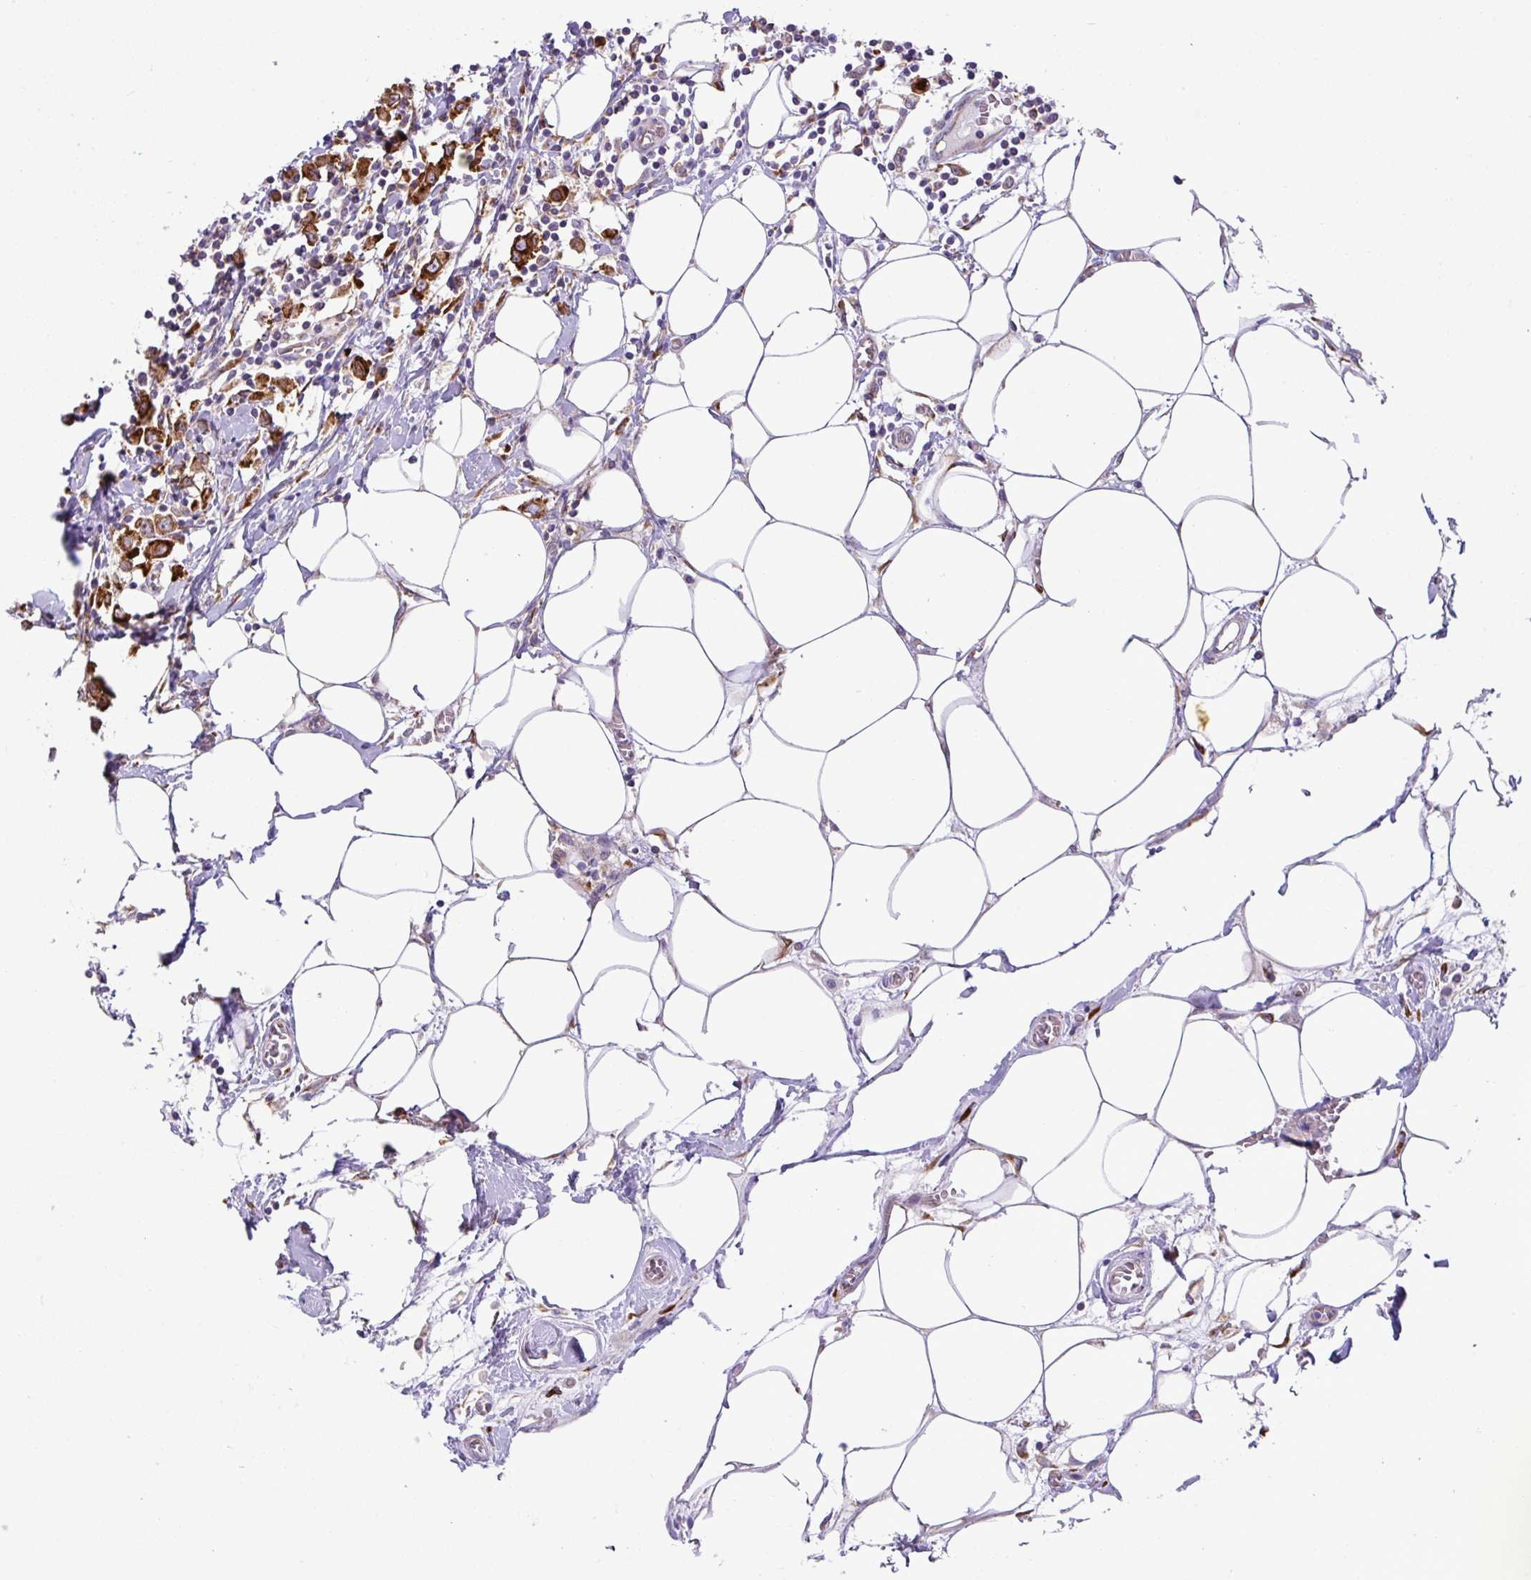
{"staining": {"intensity": "strong", "quantity": ">75%", "location": "cytoplasmic/membranous"}, "tissue": "breast cancer", "cell_type": "Tumor cells", "image_type": "cancer", "snomed": [{"axis": "morphology", "description": "Duct carcinoma"}, {"axis": "topography", "description": "Breast"}], "caption": "The image exhibits staining of invasive ductal carcinoma (breast), revealing strong cytoplasmic/membranous protein expression (brown color) within tumor cells.", "gene": "SLC39A7", "patient": {"sex": "female", "age": 61}}